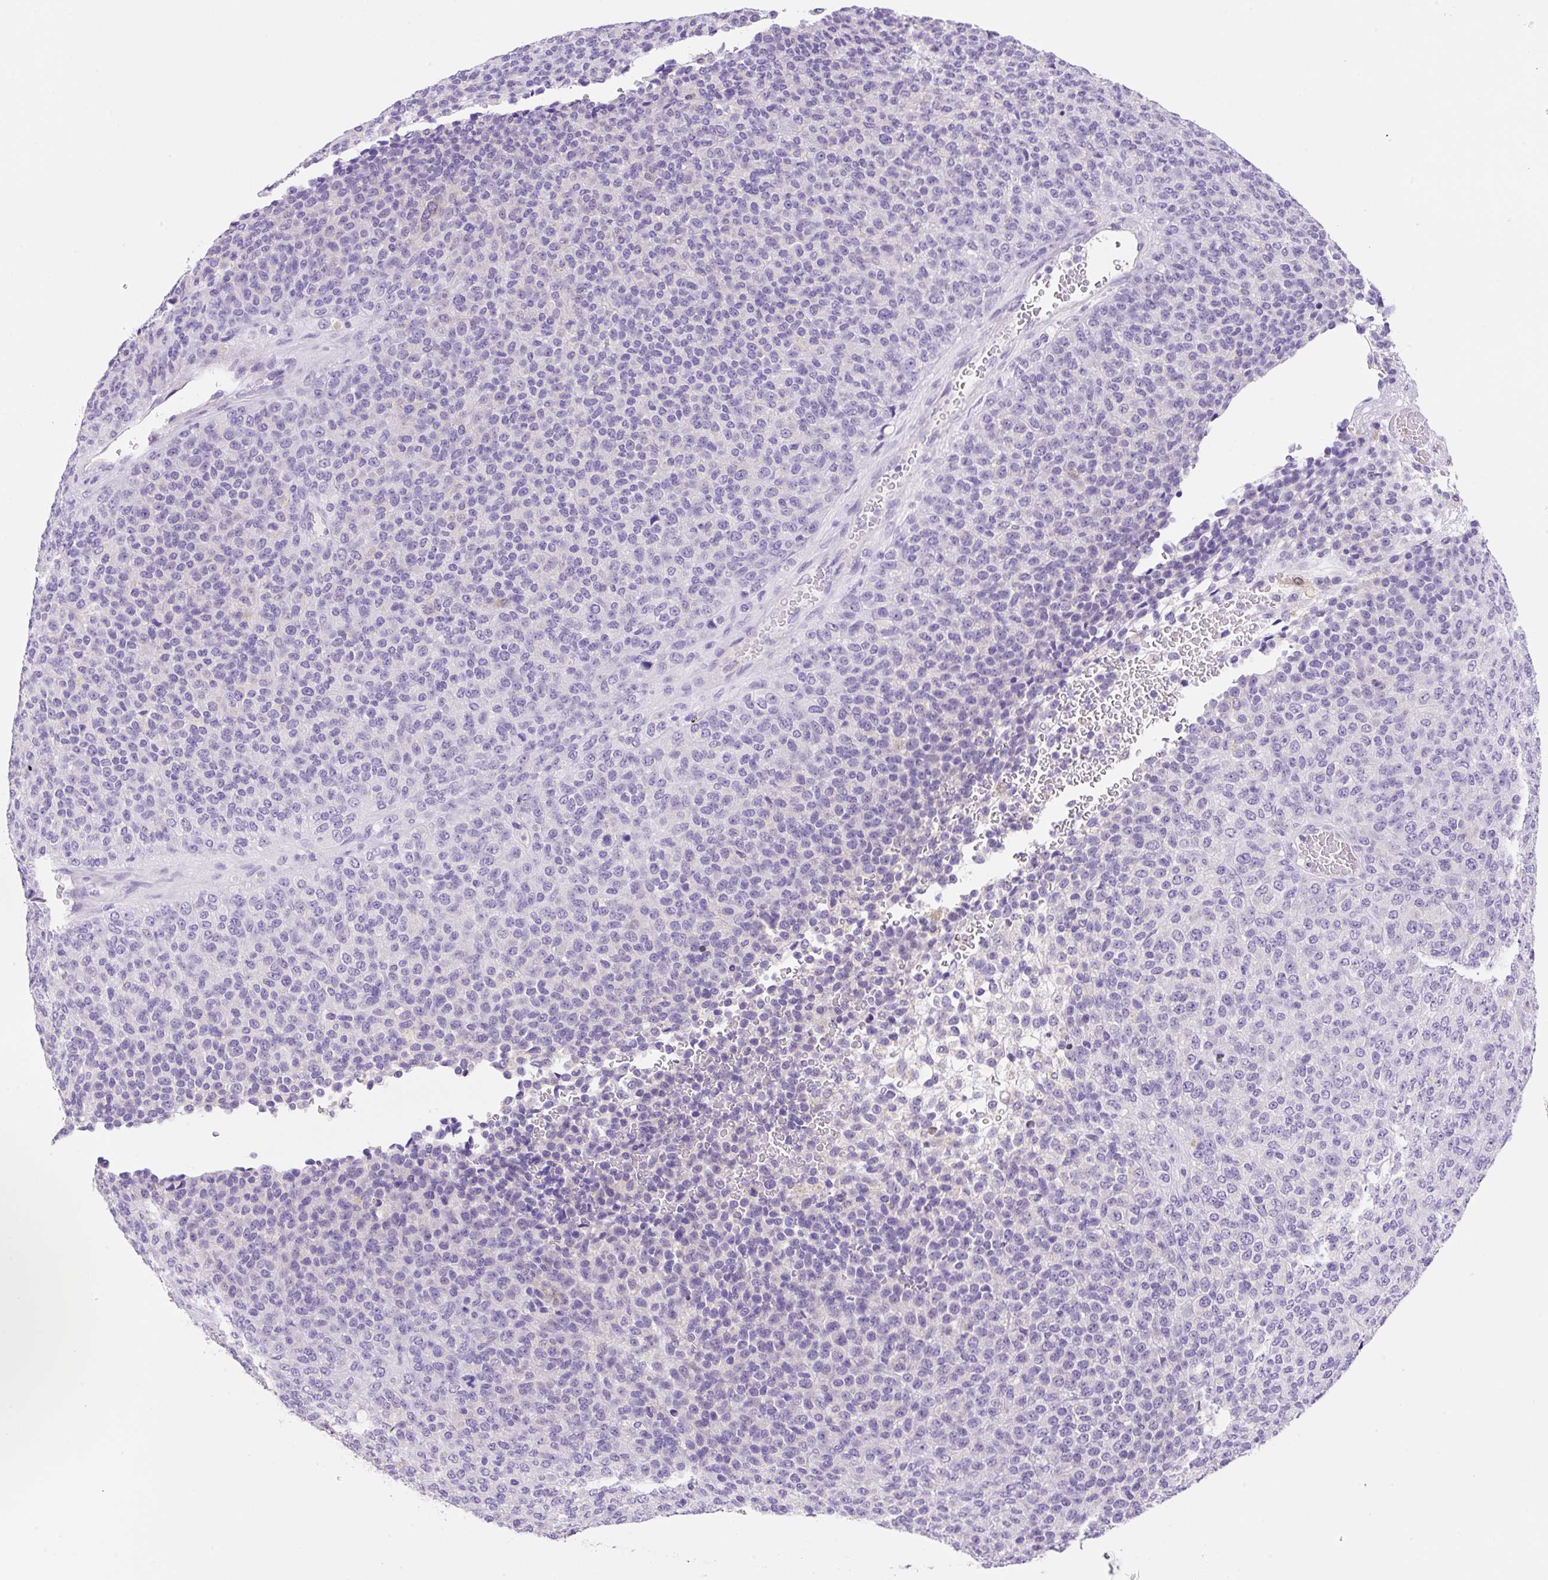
{"staining": {"intensity": "negative", "quantity": "none", "location": "none"}, "tissue": "melanoma", "cell_type": "Tumor cells", "image_type": "cancer", "snomed": [{"axis": "morphology", "description": "Malignant melanoma, Metastatic site"}, {"axis": "topography", "description": "Brain"}], "caption": "Immunohistochemistry (IHC) of malignant melanoma (metastatic site) displays no positivity in tumor cells. (DAB IHC visualized using brightfield microscopy, high magnification).", "gene": "NDST3", "patient": {"sex": "female", "age": 56}}